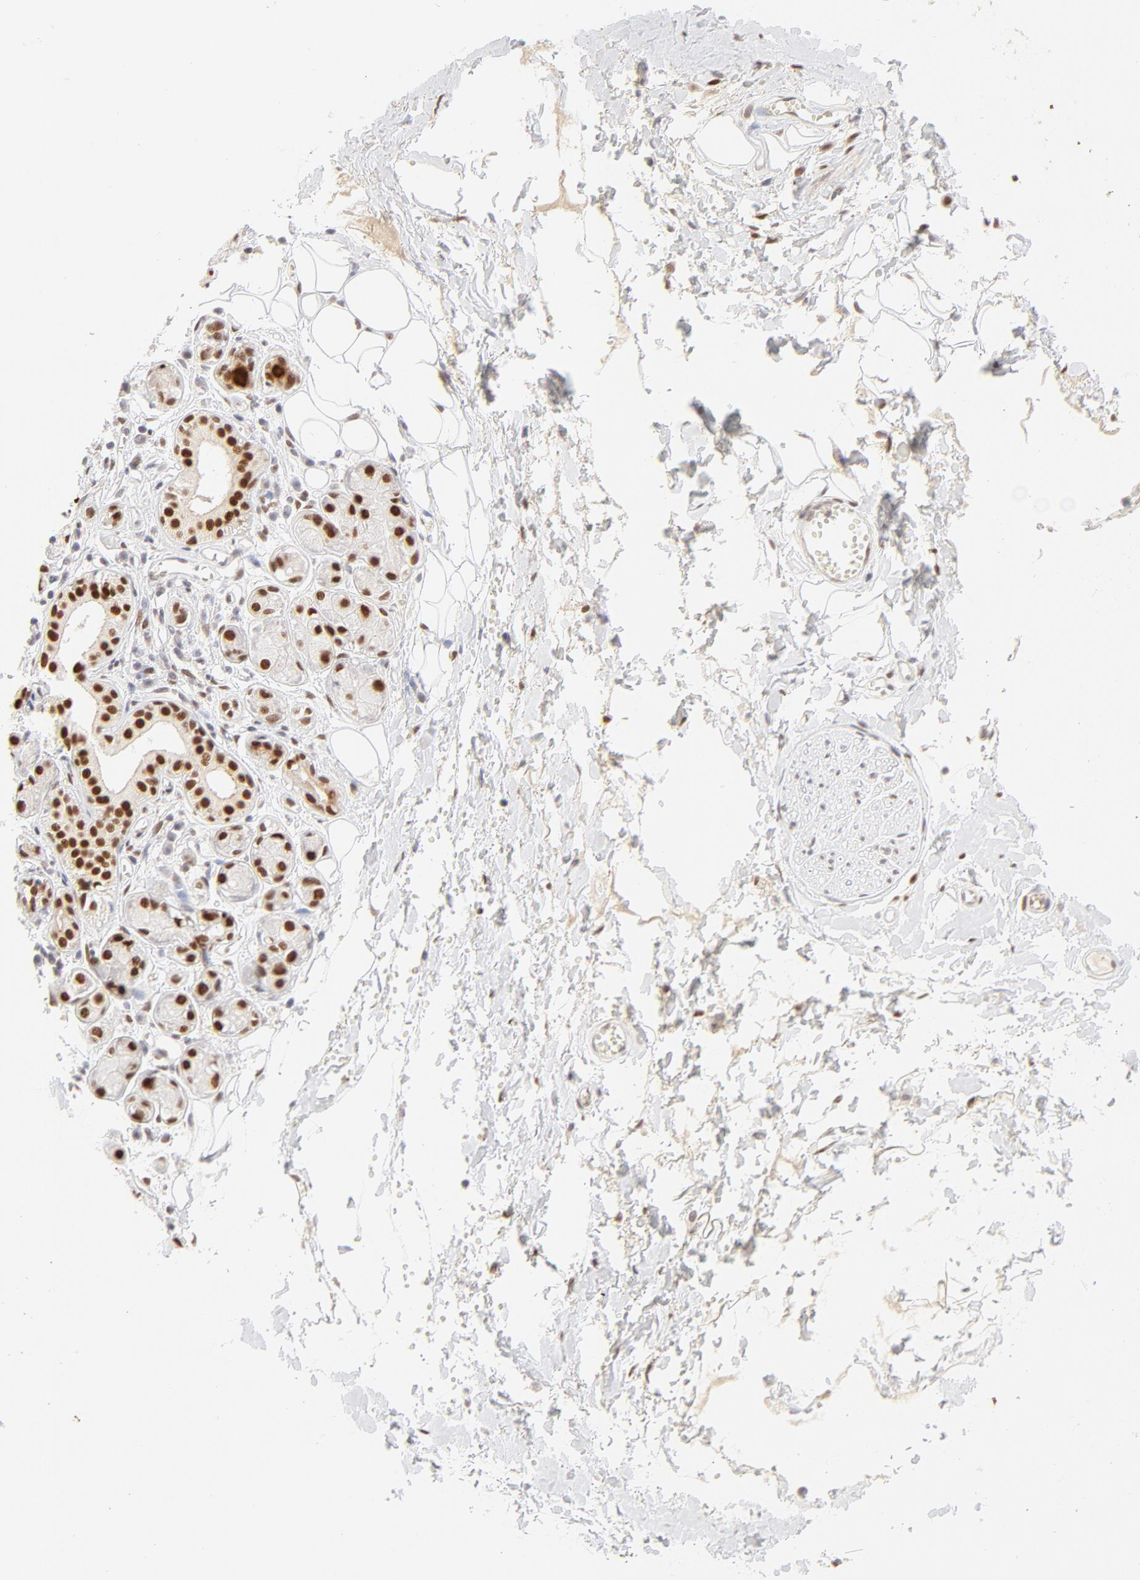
{"staining": {"intensity": "moderate", "quantity": ">75%", "location": "nuclear"}, "tissue": "adipose tissue", "cell_type": "Adipocytes", "image_type": "normal", "snomed": [{"axis": "morphology", "description": "Normal tissue, NOS"}, {"axis": "morphology", "description": "Inflammation, NOS"}, {"axis": "topography", "description": "Salivary gland"}, {"axis": "topography", "description": "Peripheral nerve tissue"}], "caption": "Adipose tissue stained for a protein (brown) exhibits moderate nuclear positive positivity in approximately >75% of adipocytes.", "gene": "PBX1", "patient": {"sex": "female", "age": 75}}